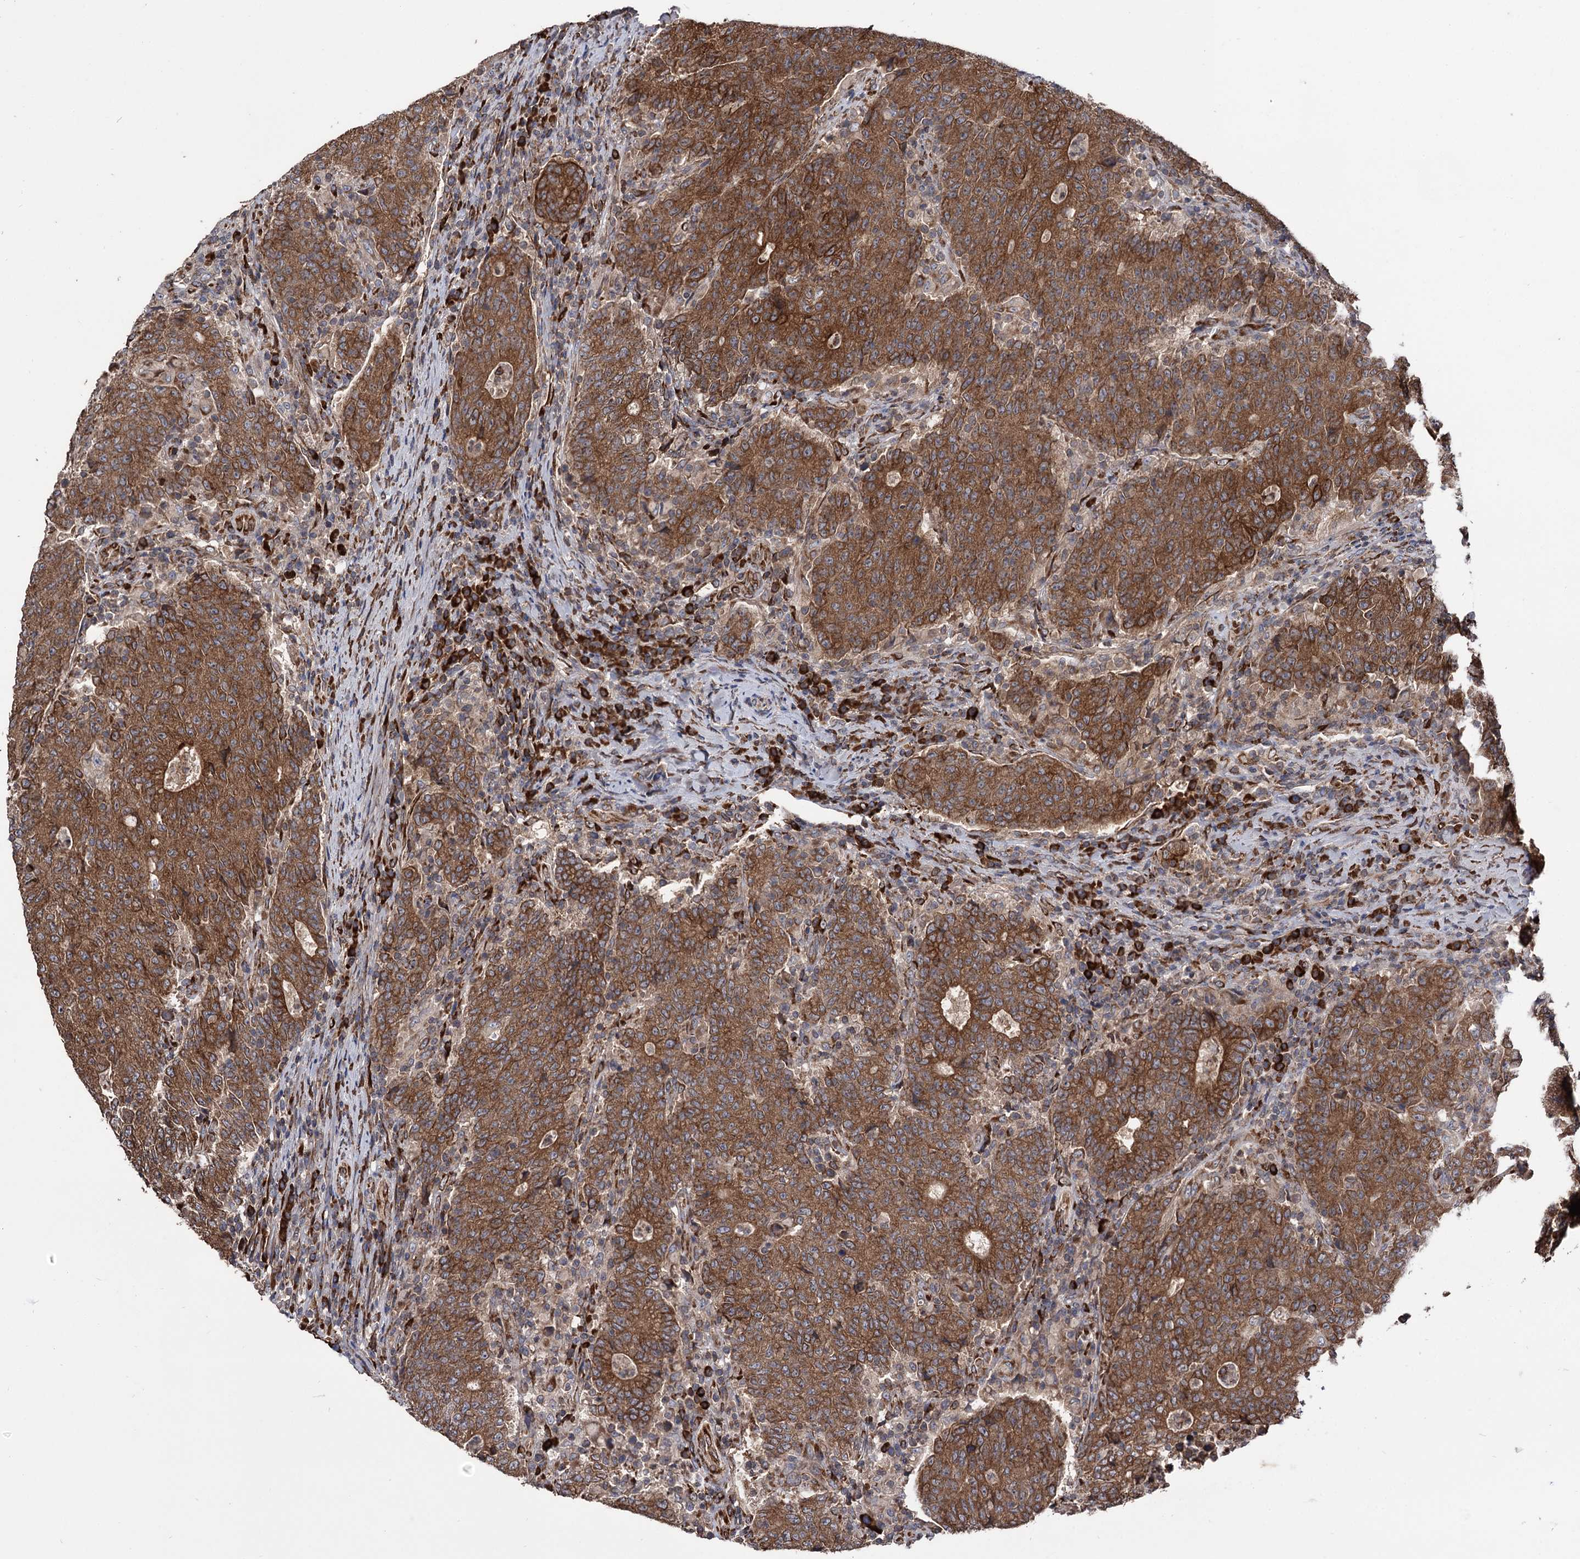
{"staining": {"intensity": "moderate", "quantity": ">75%", "location": "cytoplasmic/membranous"}, "tissue": "colorectal cancer", "cell_type": "Tumor cells", "image_type": "cancer", "snomed": [{"axis": "morphology", "description": "Adenocarcinoma, NOS"}, {"axis": "topography", "description": "Colon"}], "caption": "An IHC photomicrograph of tumor tissue is shown. Protein staining in brown shows moderate cytoplasmic/membranous positivity in colorectal adenocarcinoma within tumor cells. (Stains: DAB in brown, nuclei in blue, Microscopy: brightfield microscopy at high magnification).", "gene": "CDAN1", "patient": {"sex": "female", "age": 75}}